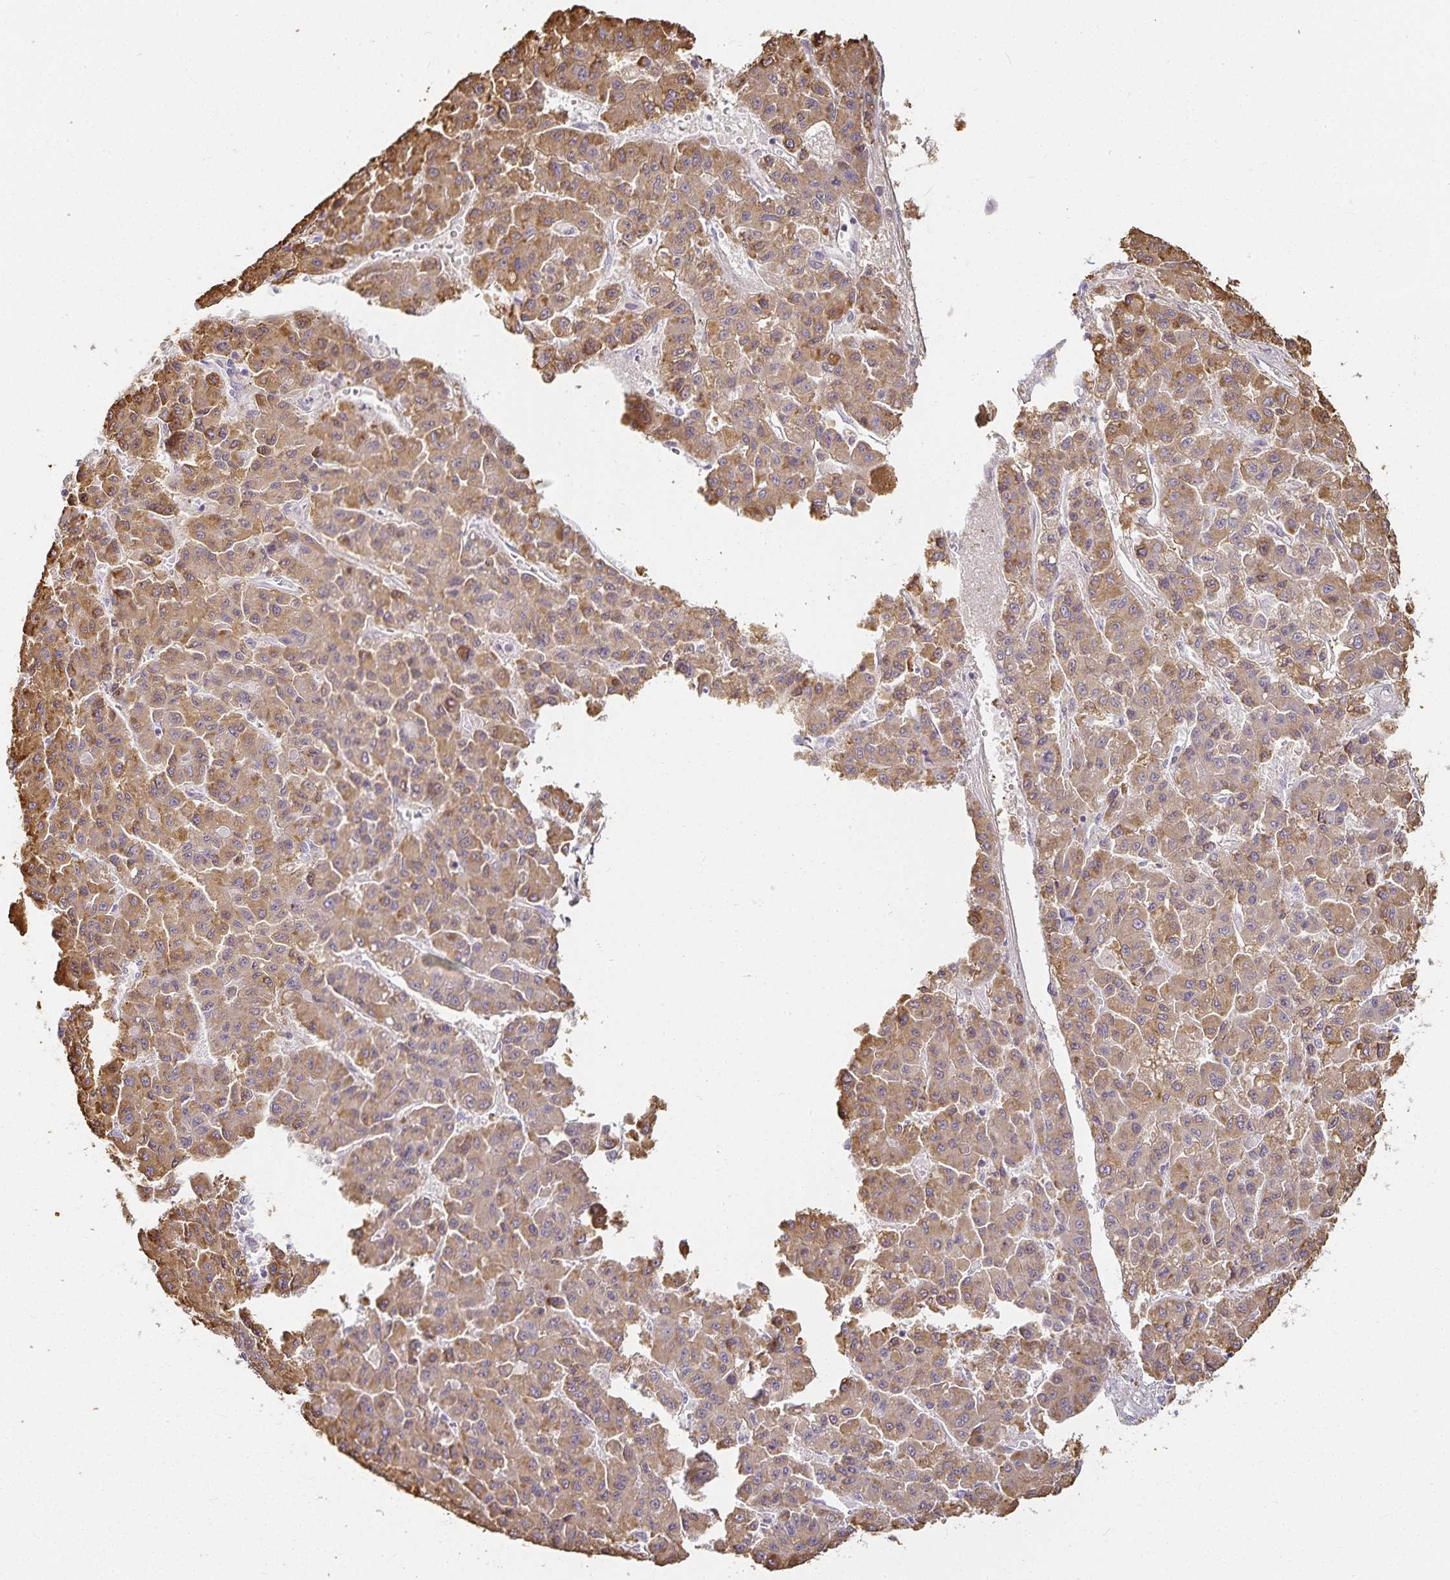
{"staining": {"intensity": "moderate", "quantity": ">75%", "location": "cytoplasmic/membranous"}, "tissue": "liver cancer", "cell_type": "Tumor cells", "image_type": "cancer", "snomed": [{"axis": "morphology", "description": "Carcinoma, Hepatocellular, NOS"}, {"axis": "topography", "description": "Liver"}], "caption": "Brown immunohistochemical staining in liver cancer shows moderate cytoplasmic/membranous staining in approximately >75% of tumor cells.", "gene": "GP2", "patient": {"sex": "male", "age": 70}}